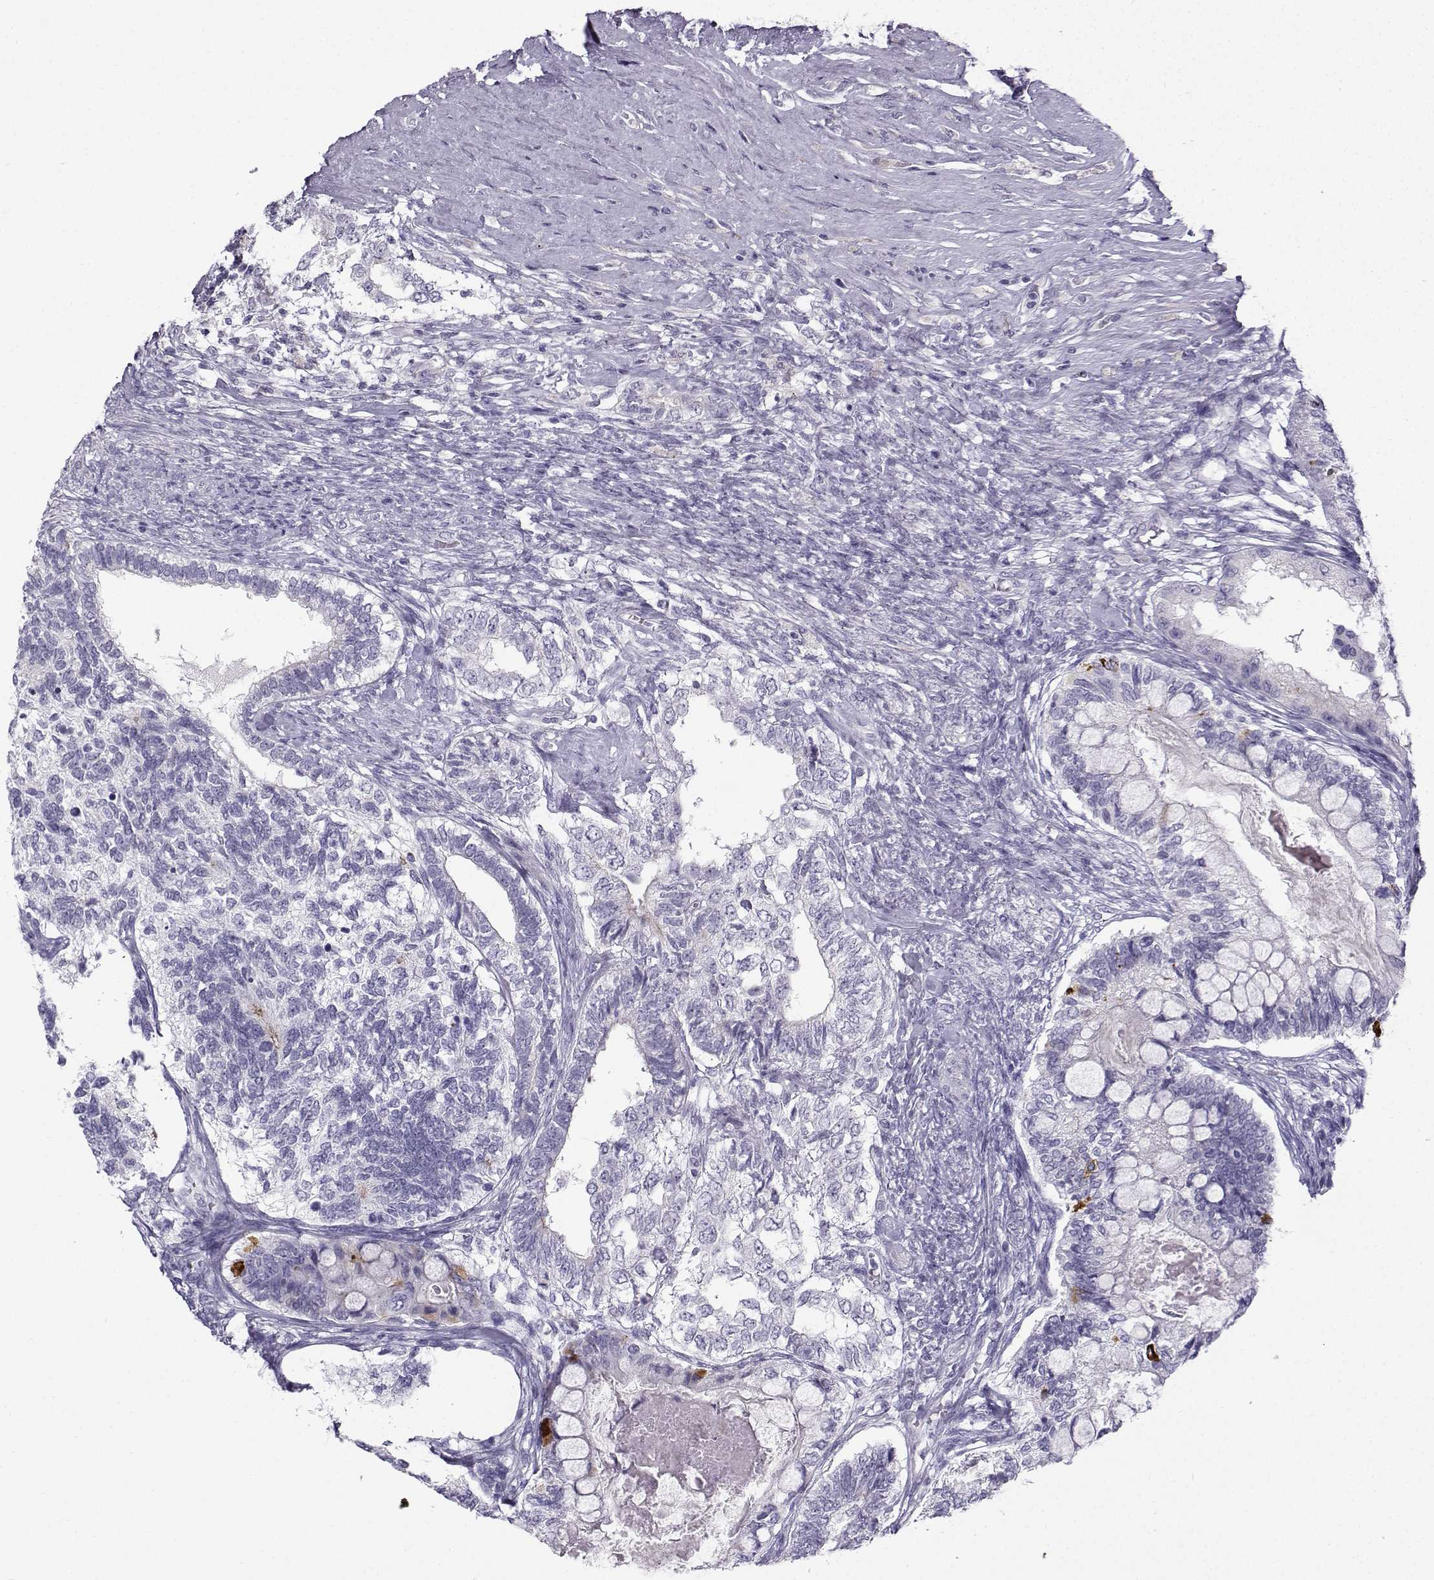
{"staining": {"intensity": "strong", "quantity": "<25%", "location": "cytoplasmic/membranous"}, "tissue": "testis cancer", "cell_type": "Tumor cells", "image_type": "cancer", "snomed": [{"axis": "morphology", "description": "Seminoma, NOS"}, {"axis": "morphology", "description": "Carcinoma, Embryonal, NOS"}, {"axis": "topography", "description": "Testis"}], "caption": "High-power microscopy captured an immunohistochemistry (IHC) micrograph of testis cancer, revealing strong cytoplasmic/membranous expression in about <25% of tumor cells.", "gene": "ZBTB8B", "patient": {"sex": "male", "age": 41}}